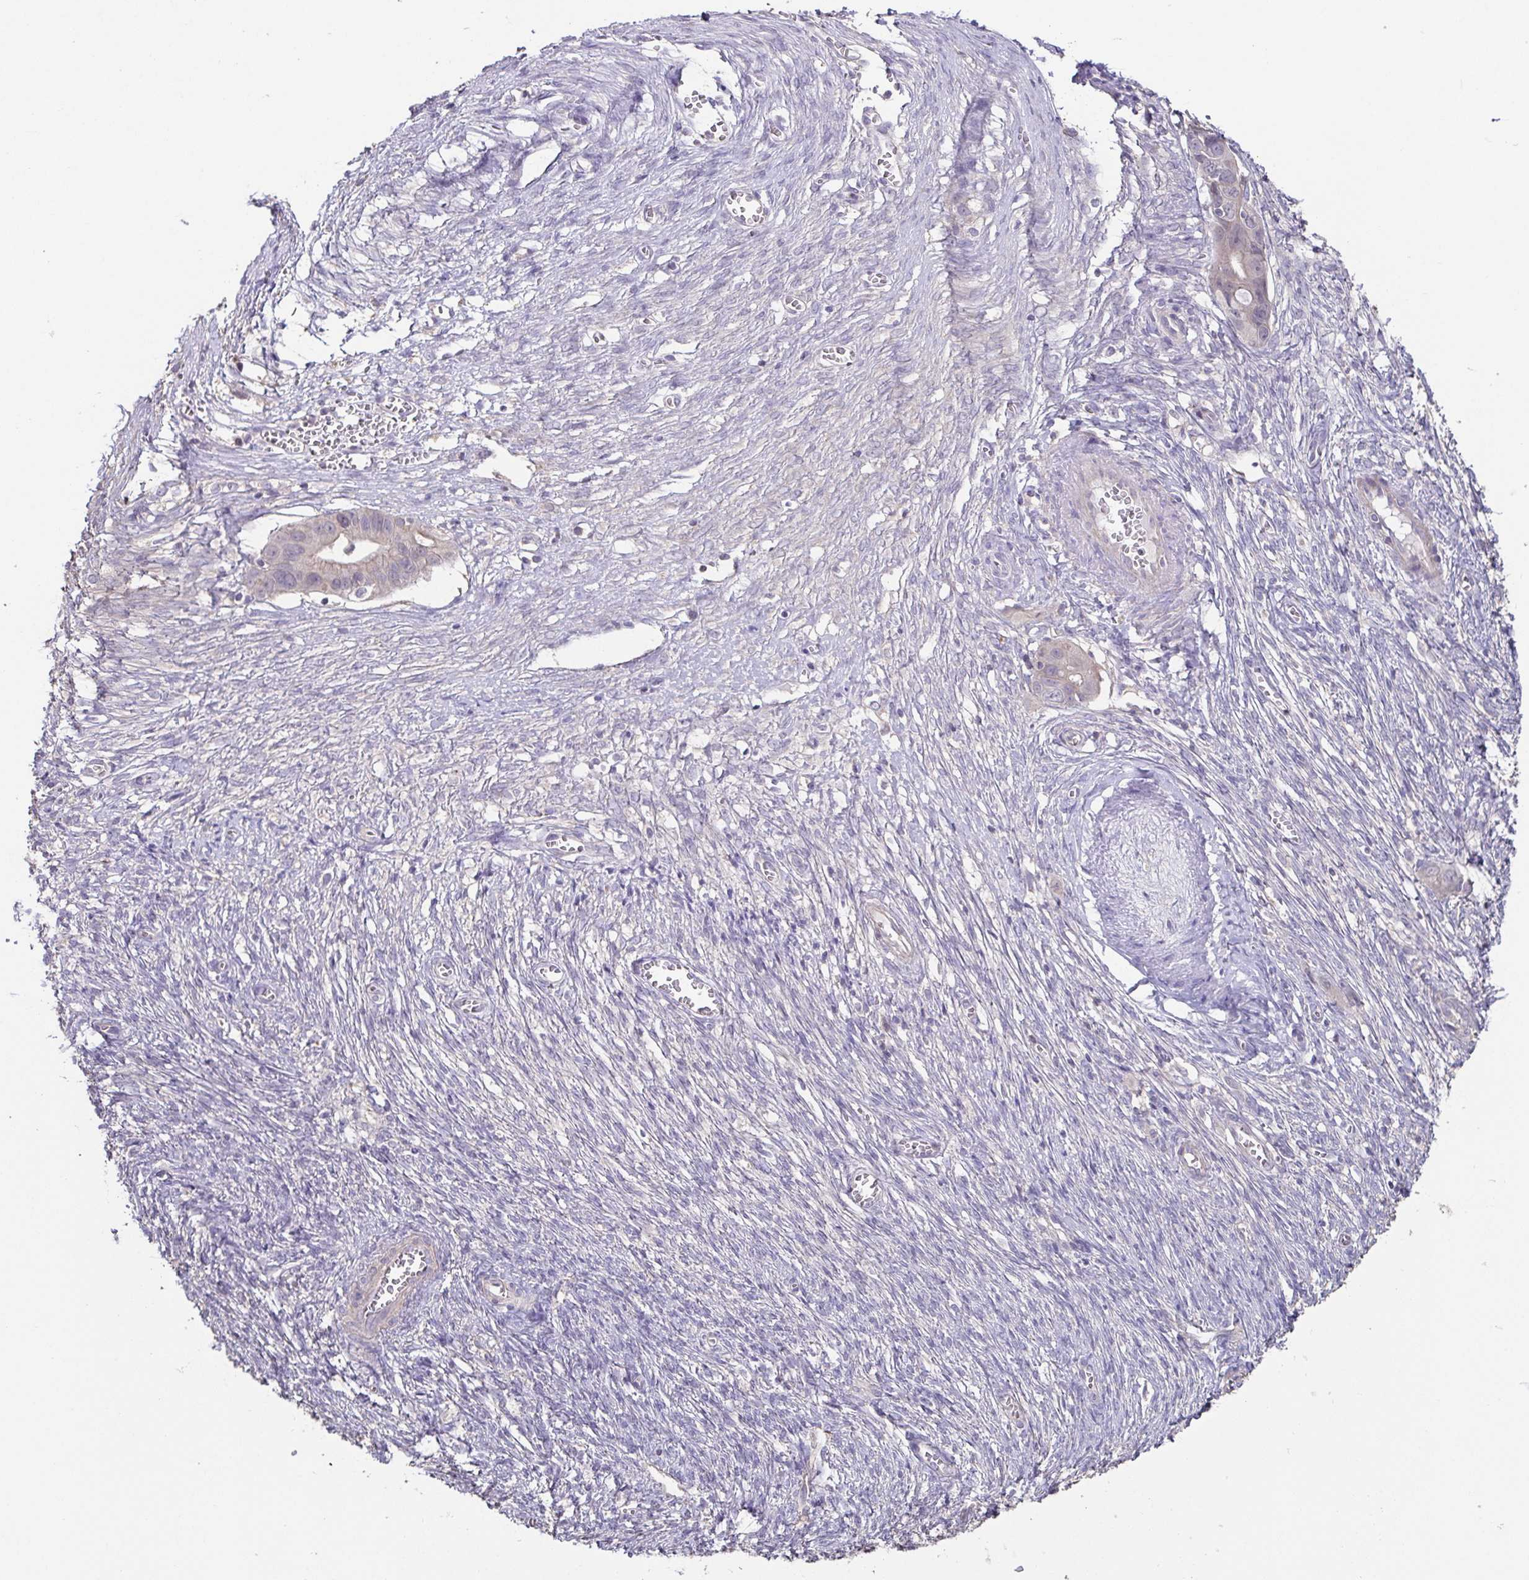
{"staining": {"intensity": "negative", "quantity": "none", "location": "none"}, "tissue": "ovarian cancer", "cell_type": "Tumor cells", "image_type": "cancer", "snomed": [{"axis": "morphology", "description": "Cystadenocarcinoma, mucinous, NOS"}, {"axis": "topography", "description": "Ovary"}], "caption": "Tumor cells show no significant positivity in ovarian cancer (mucinous cystadenocarcinoma).", "gene": "ACTRT2", "patient": {"sex": "female", "age": 70}}